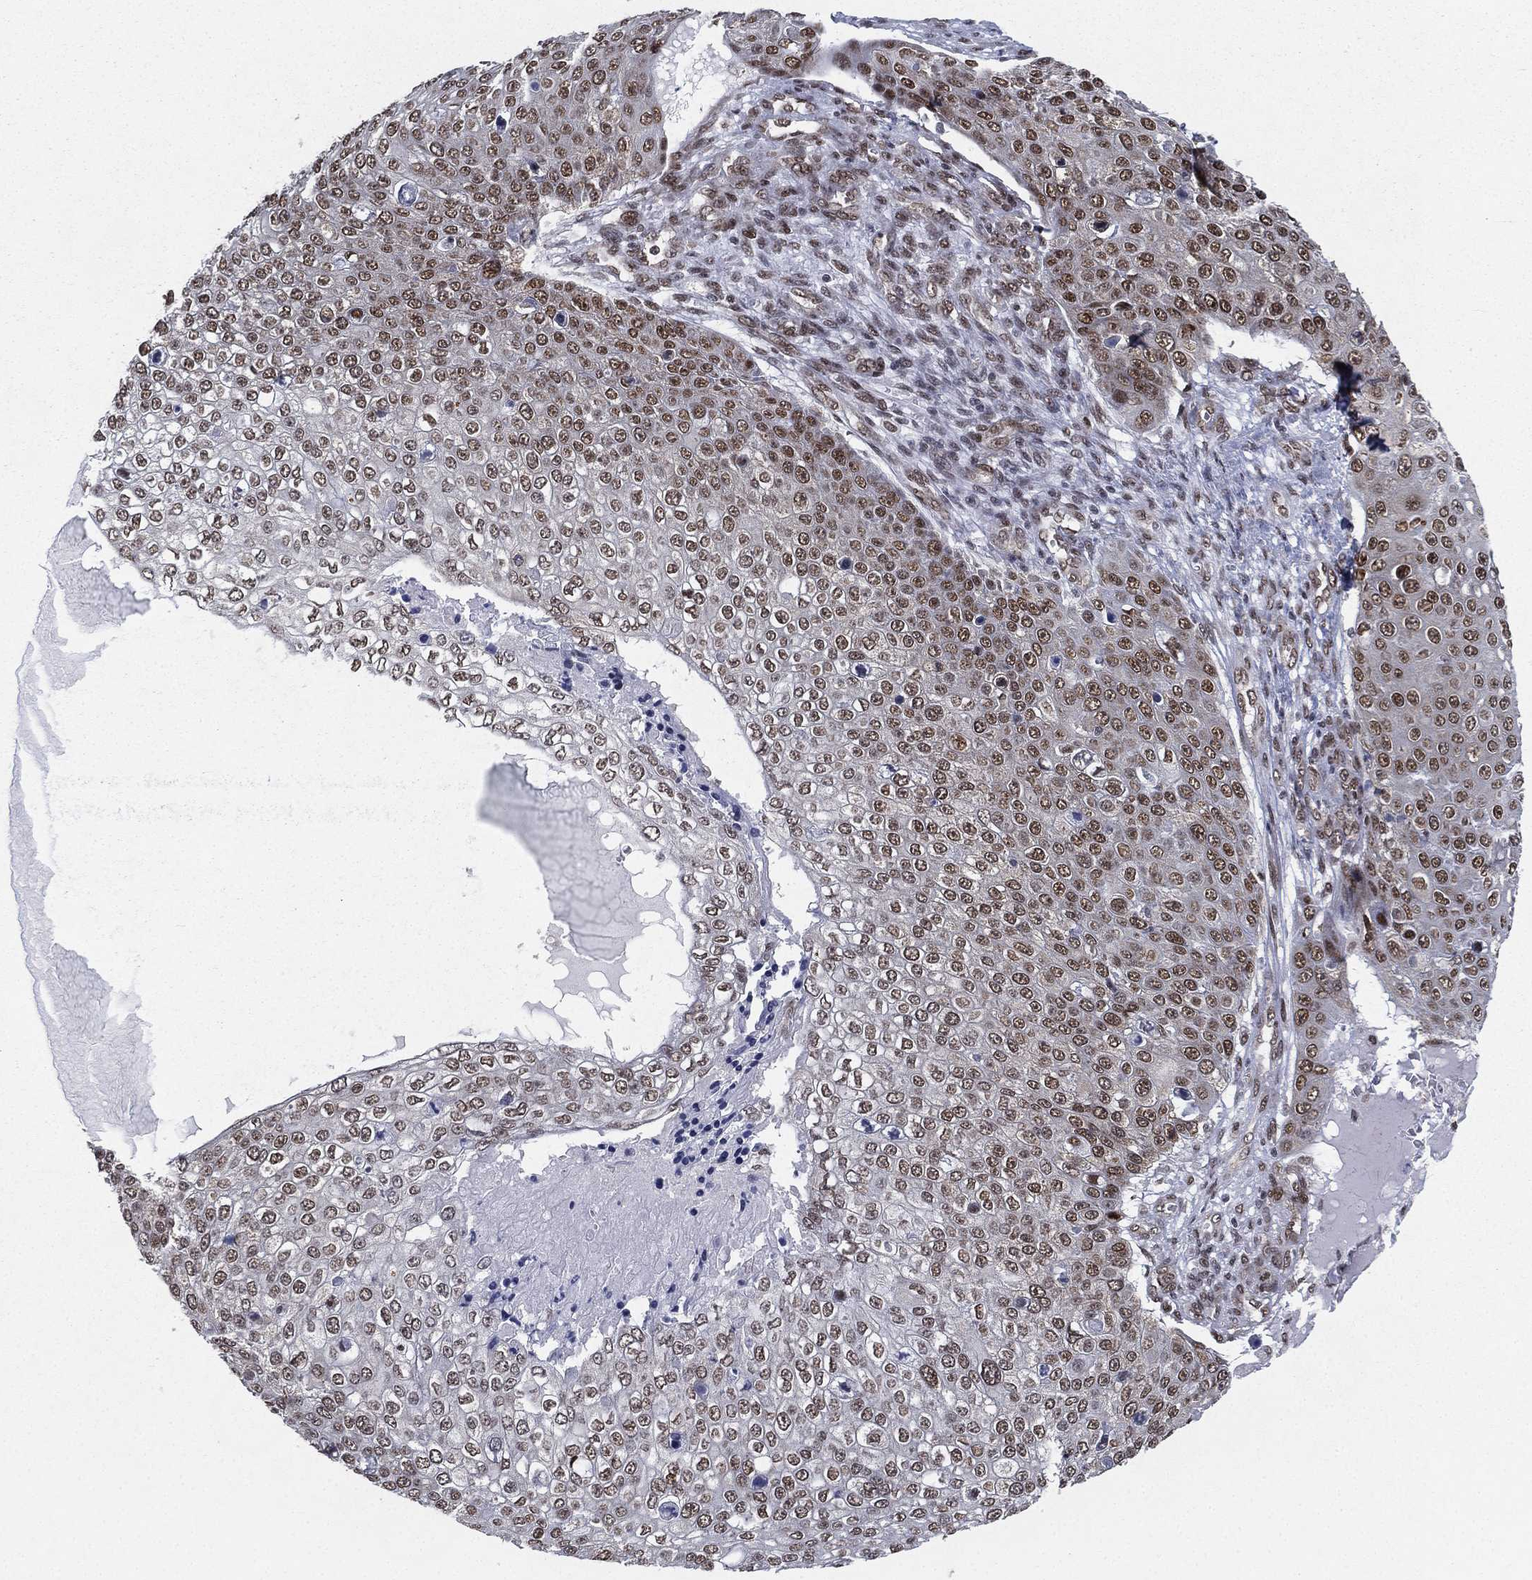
{"staining": {"intensity": "moderate", "quantity": "25%-75%", "location": "nuclear"}, "tissue": "skin cancer", "cell_type": "Tumor cells", "image_type": "cancer", "snomed": [{"axis": "morphology", "description": "Squamous cell carcinoma, NOS"}, {"axis": "topography", "description": "Skin"}], "caption": "Squamous cell carcinoma (skin) tissue reveals moderate nuclear expression in approximately 25%-75% of tumor cells (Brightfield microscopy of DAB IHC at high magnification).", "gene": "FUBP3", "patient": {"sex": "male", "age": 71}}